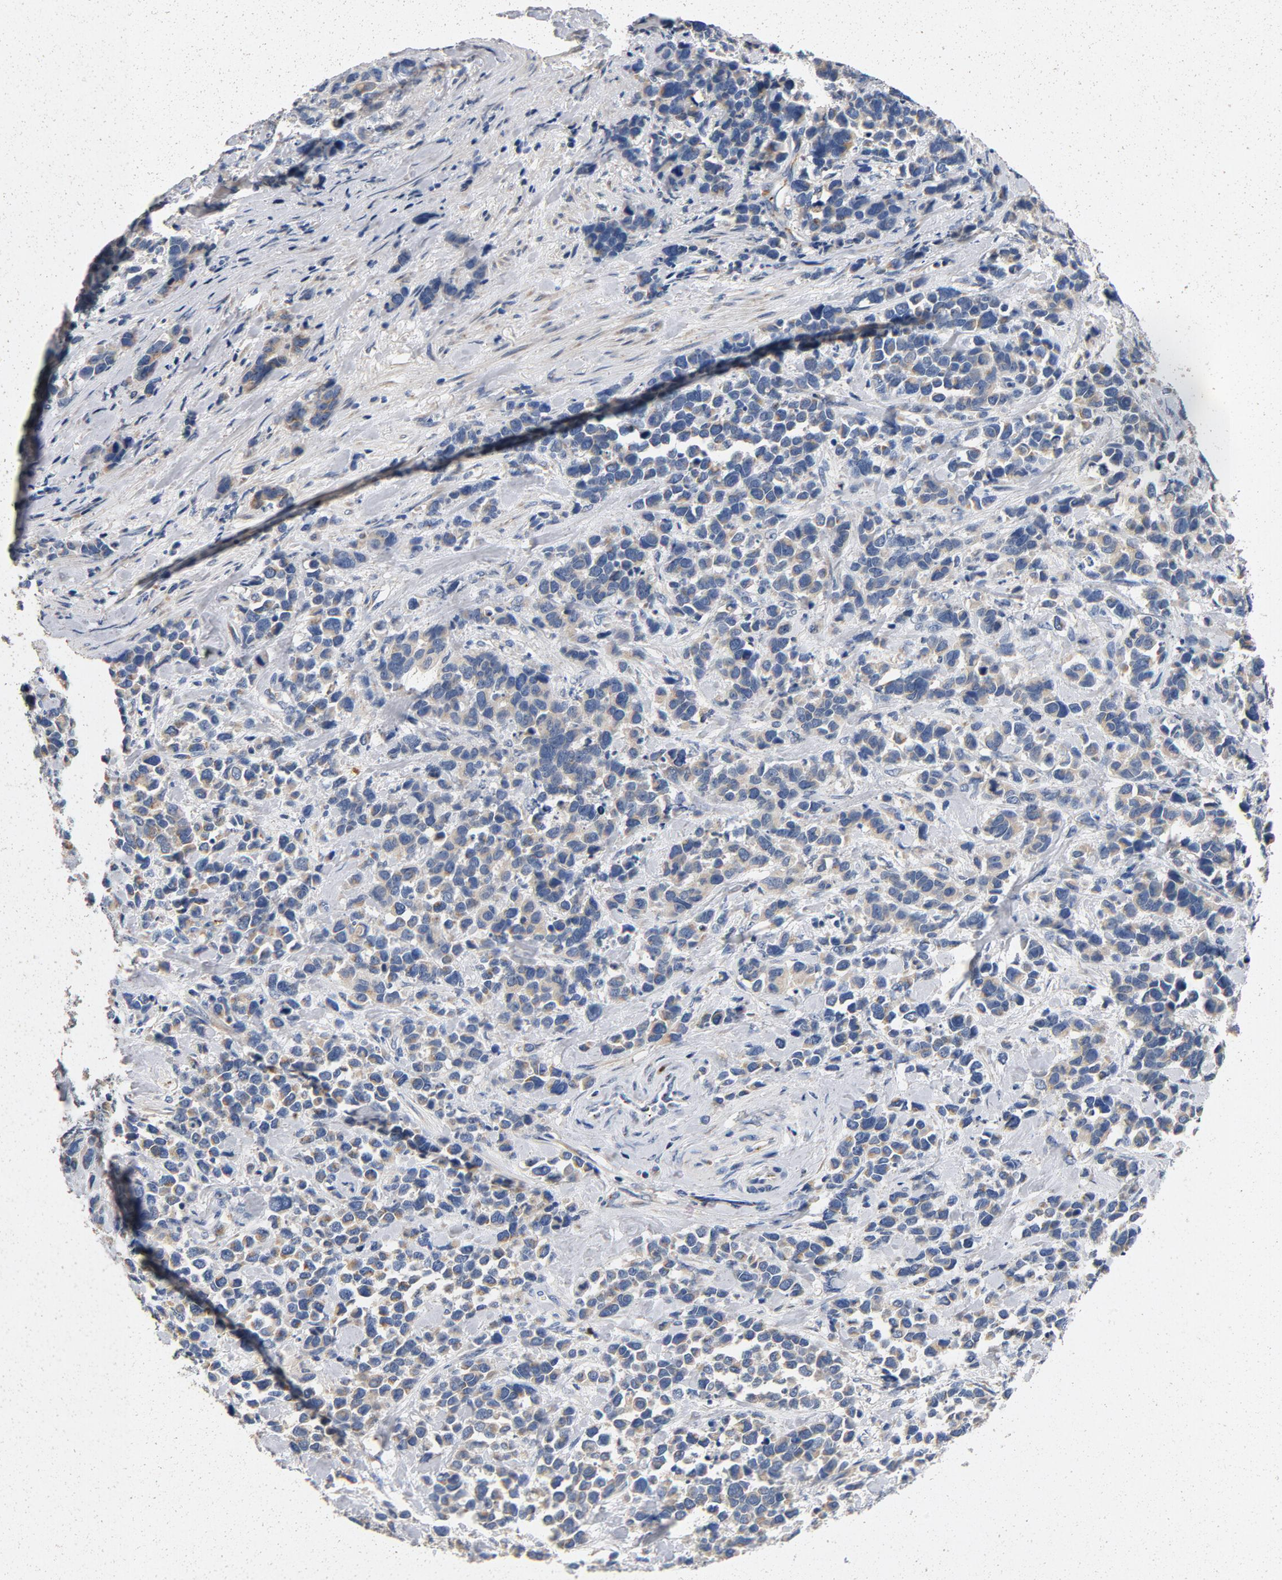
{"staining": {"intensity": "negative", "quantity": "none", "location": "none"}, "tissue": "stomach cancer", "cell_type": "Tumor cells", "image_type": "cancer", "snomed": [{"axis": "morphology", "description": "Adenocarcinoma, NOS"}, {"axis": "topography", "description": "Stomach, upper"}], "caption": "DAB immunohistochemical staining of human stomach adenocarcinoma displays no significant expression in tumor cells.", "gene": "LMAN2", "patient": {"sex": "male", "age": 71}}